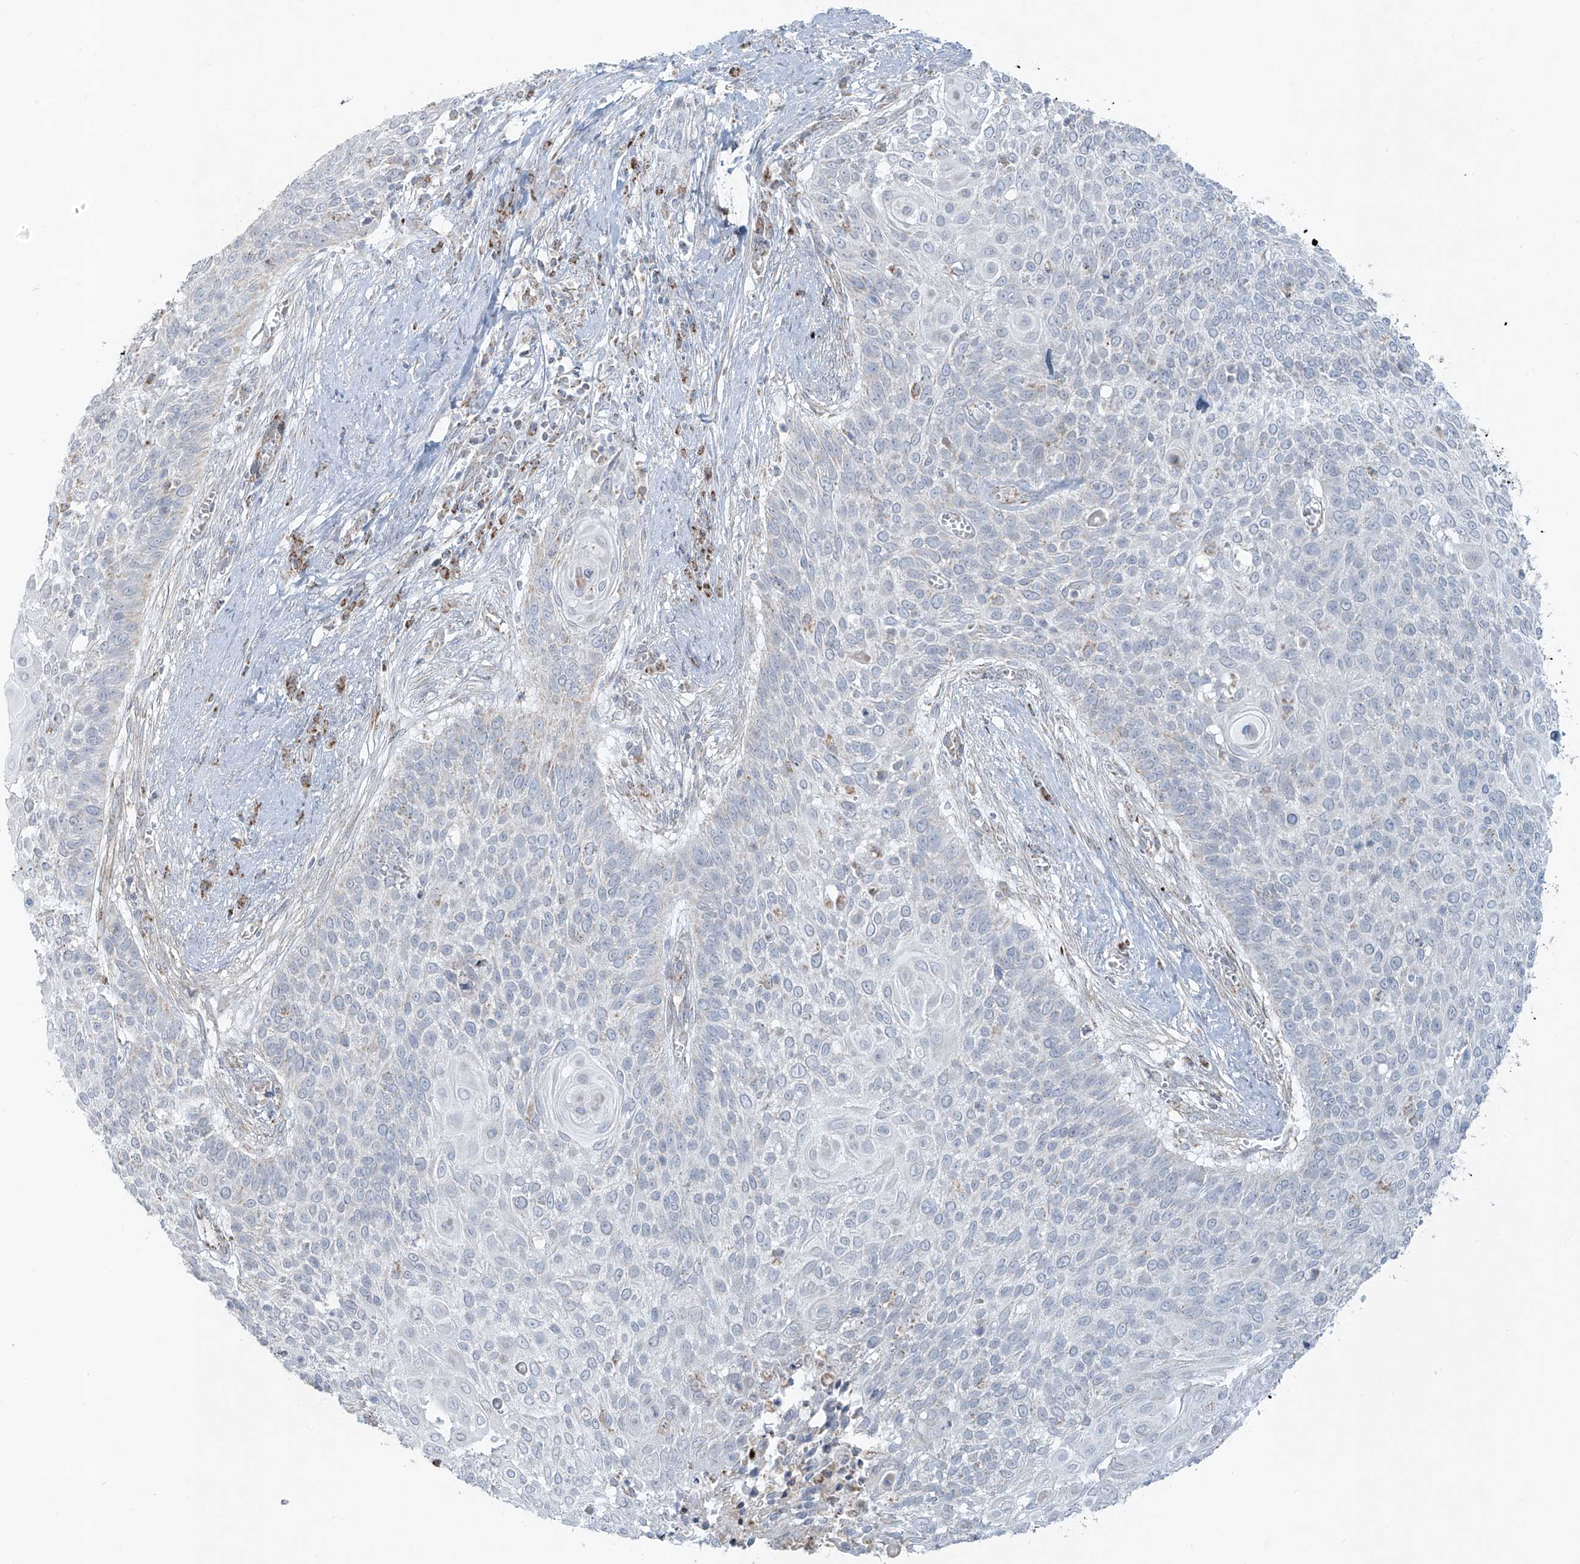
{"staining": {"intensity": "negative", "quantity": "none", "location": "none"}, "tissue": "cervical cancer", "cell_type": "Tumor cells", "image_type": "cancer", "snomed": [{"axis": "morphology", "description": "Squamous cell carcinoma, NOS"}, {"axis": "topography", "description": "Cervix"}], "caption": "DAB (3,3'-diaminobenzidine) immunohistochemical staining of cervical squamous cell carcinoma exhibits no significant positivity in tumor cells.", "gene": "SMDT1", "patient": {"sex": "female", "age": 39}}